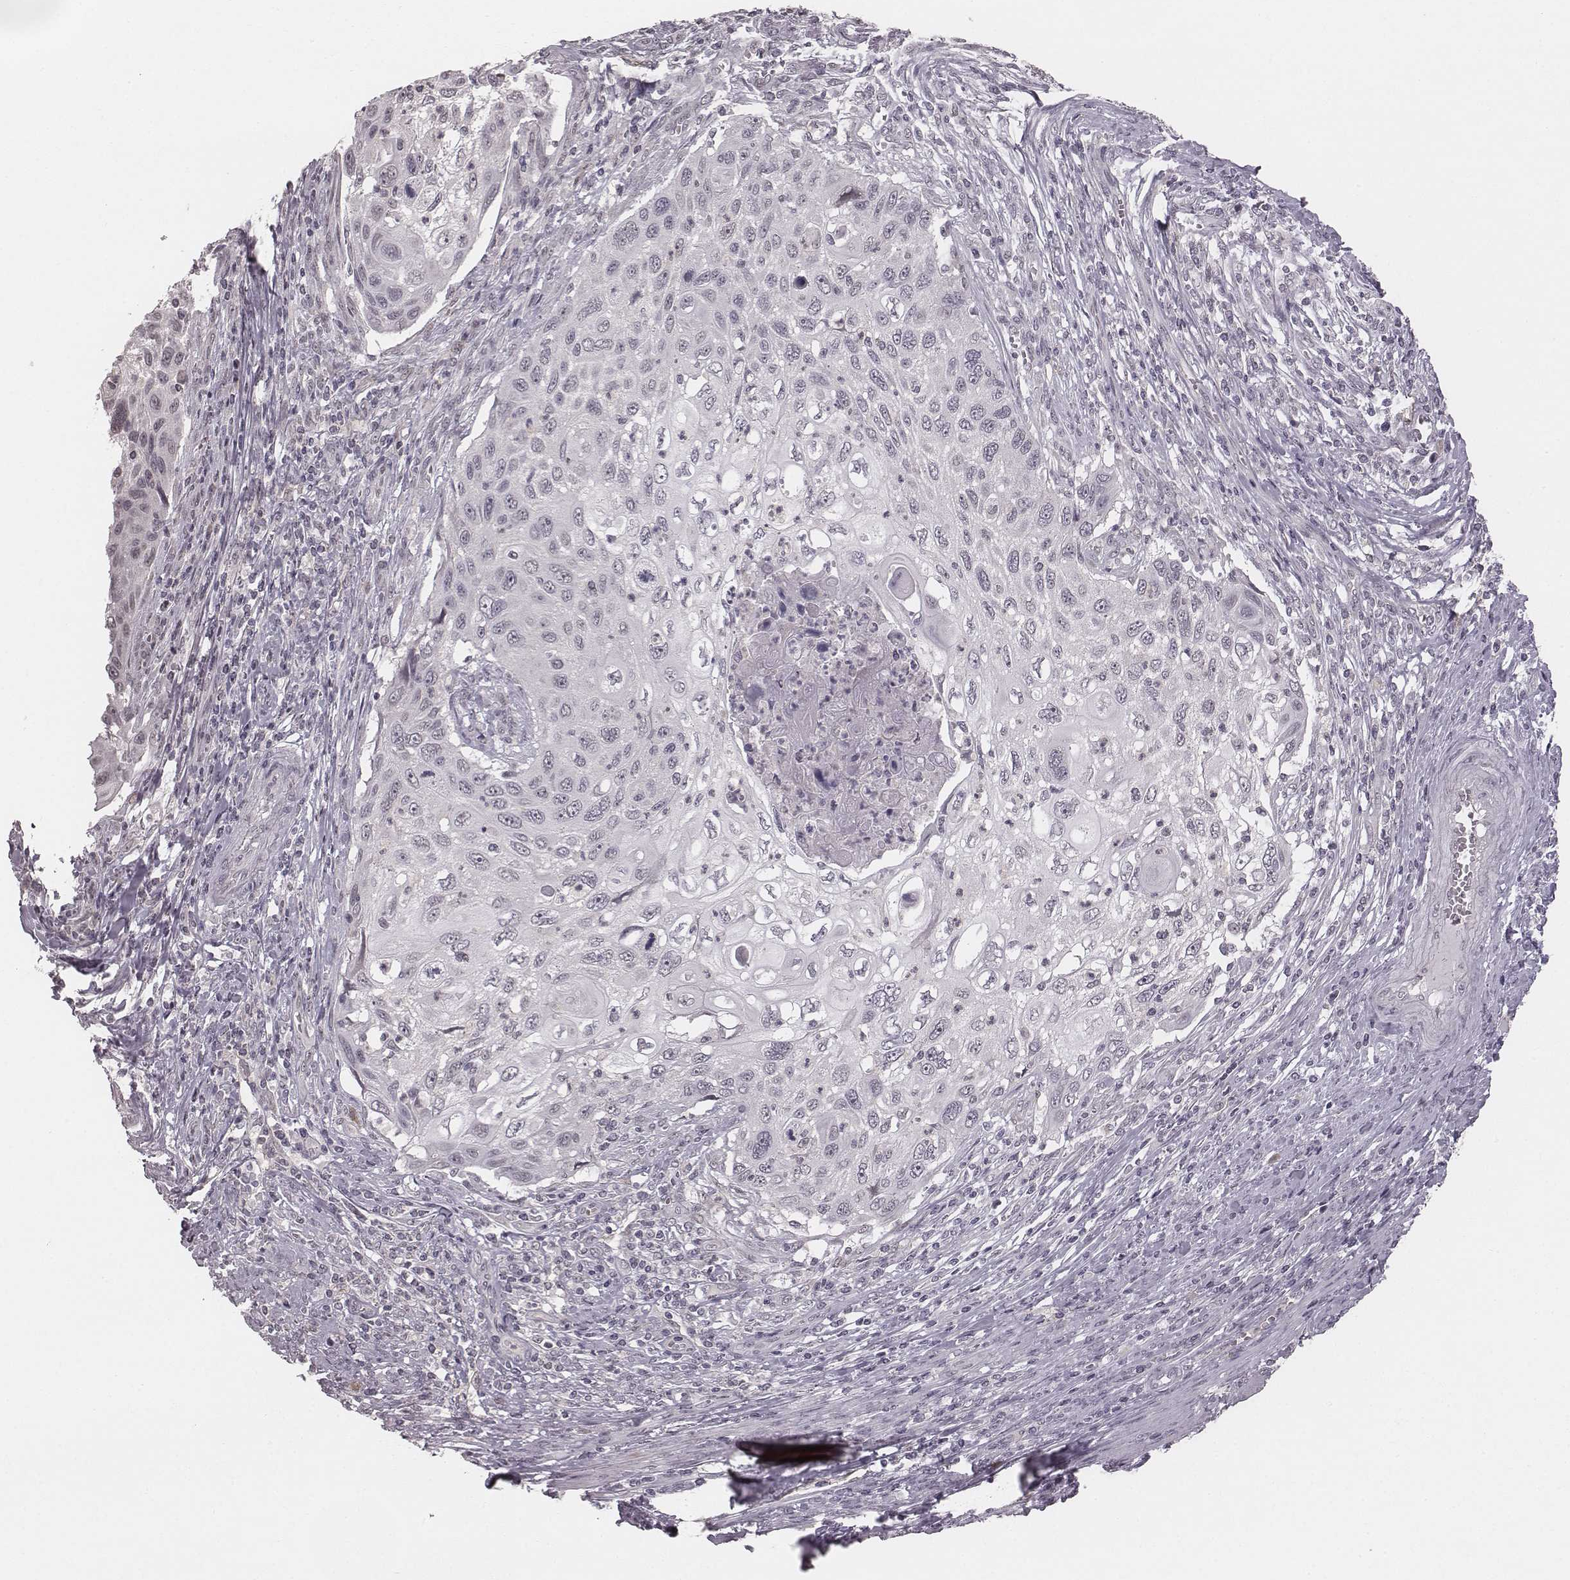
{"staining": {"intensity": "negative", "quantity": "none", "location": "none"}, "tissue": "cervical cancer", "cell_type": "Tumor cells", "image_type": "cancer", "snomed": [{"axis": "morphology", "description": "Squamous cell carcinoma, NOS"}, {"axis": "topography", "description": "Cervix"}], "caption": "DAB immunohistochemical staining of human cervical squamous cell carcinoma displays no significant expression in tumor cells.", "gene": "RPGRIP1", "patient": {"sex": "female", "age": 70}}